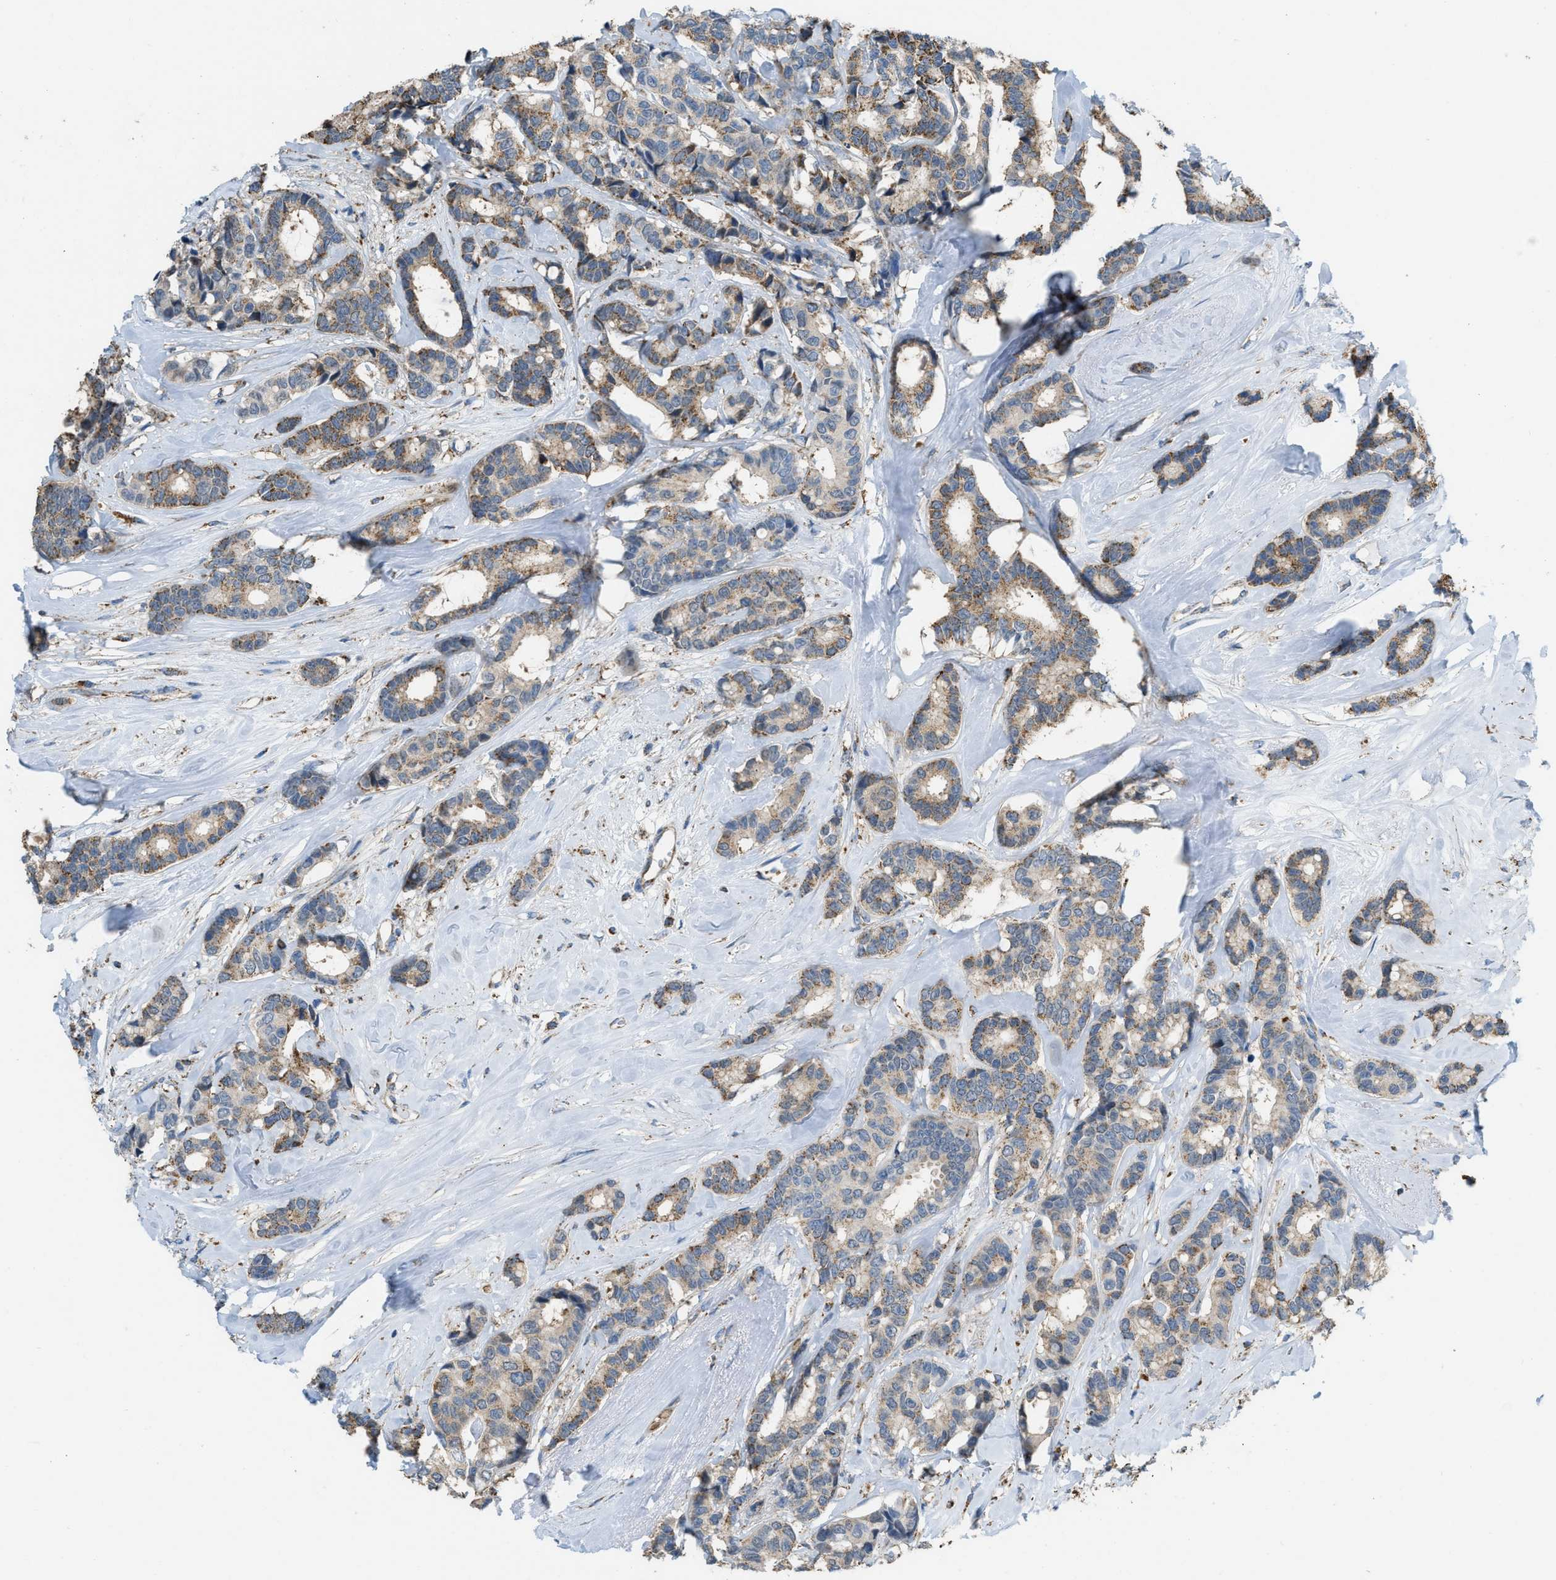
{"staining": {"intensity": "weak", "quantity": ">75%", "location": "cytoplasmic/membranous"}, "tissue": "breast cancer", "cell_type": "Tumor cells", "image_type": "cancer", "snomed": [{"axis": "morphology", "description": "Duct carcinoma"}, {"axis": "topography", "description": "Breast"}], "caption": "Protein staining by IHC shows weak cytoplasmic/membranous expression in approximately >75% of tumor cells in invasive ductal carcinoma (breast). The staining was performed using DAB to visualize the protein expression in brown, while the nuclei were stained in blue with hematoxylin (Magnification: 20x).", "gene": "ETFB", "patient": {"sex": "female", "age": 87}}